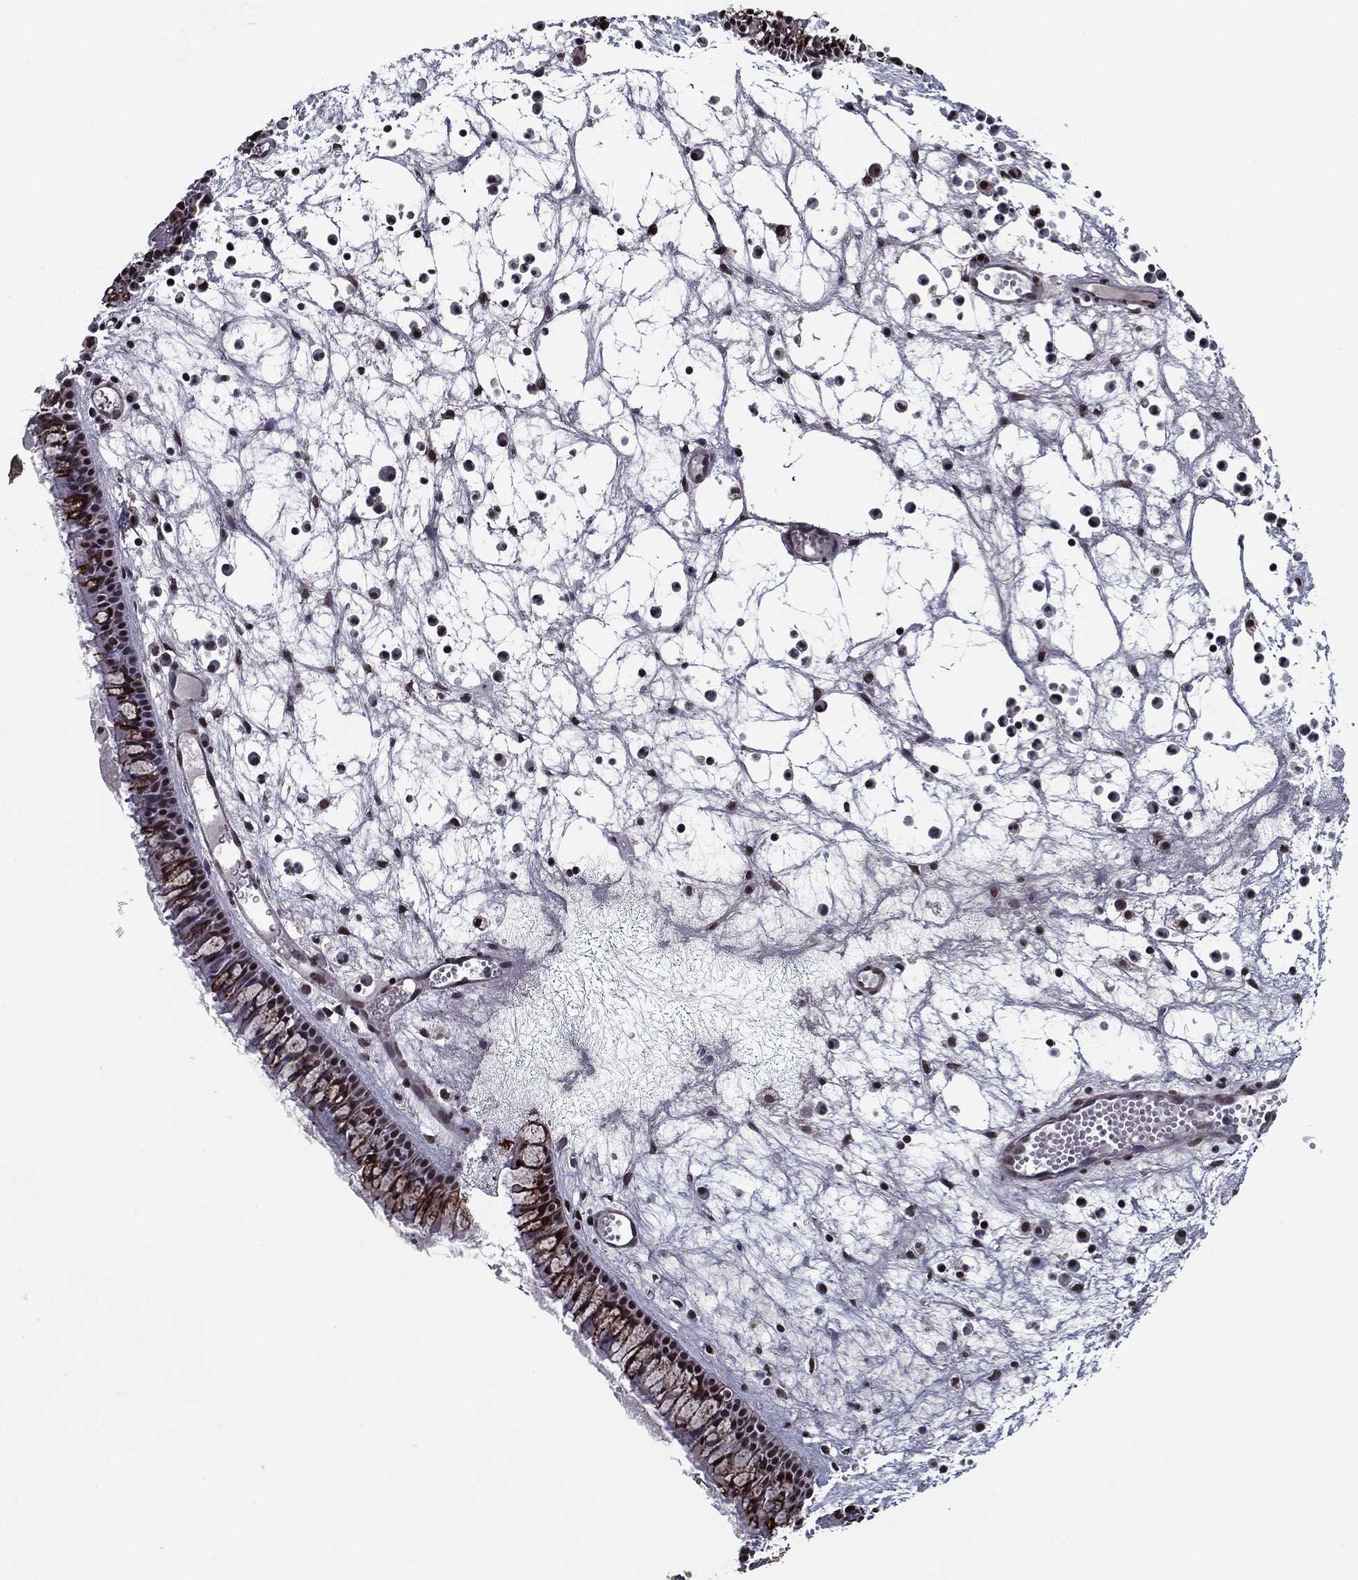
{"staining": {"intensity": "strong", "quantity": "<25%", "location": "cytoplasmic/membranous,nuclear"}, "tissue": "nasopharynx", "cell_type": "Respiratory epithelial cells", "image_type": "normal", "snomed": [{"axis": "morphology", "description": "Normal tissue, NOS"}, {"axis": "topography", "description": "Nasopharynx"}], "caption": "IHC staining of normal nasopharynx, which displays medium levels of strong cytoplasmic/membranous,nuclear staining in about <25% of respiratory epithelial cells indicating strong cytoplasmic/membranous,nuclear protein staining. The staining was performed using DAB (3,3'-diaminobenzidine) (brown) for protein detection and nuclei were counterstained in hematoxylin (blue).", "gene": "RARB", "patient": {"sex": "female", "age": 47}}